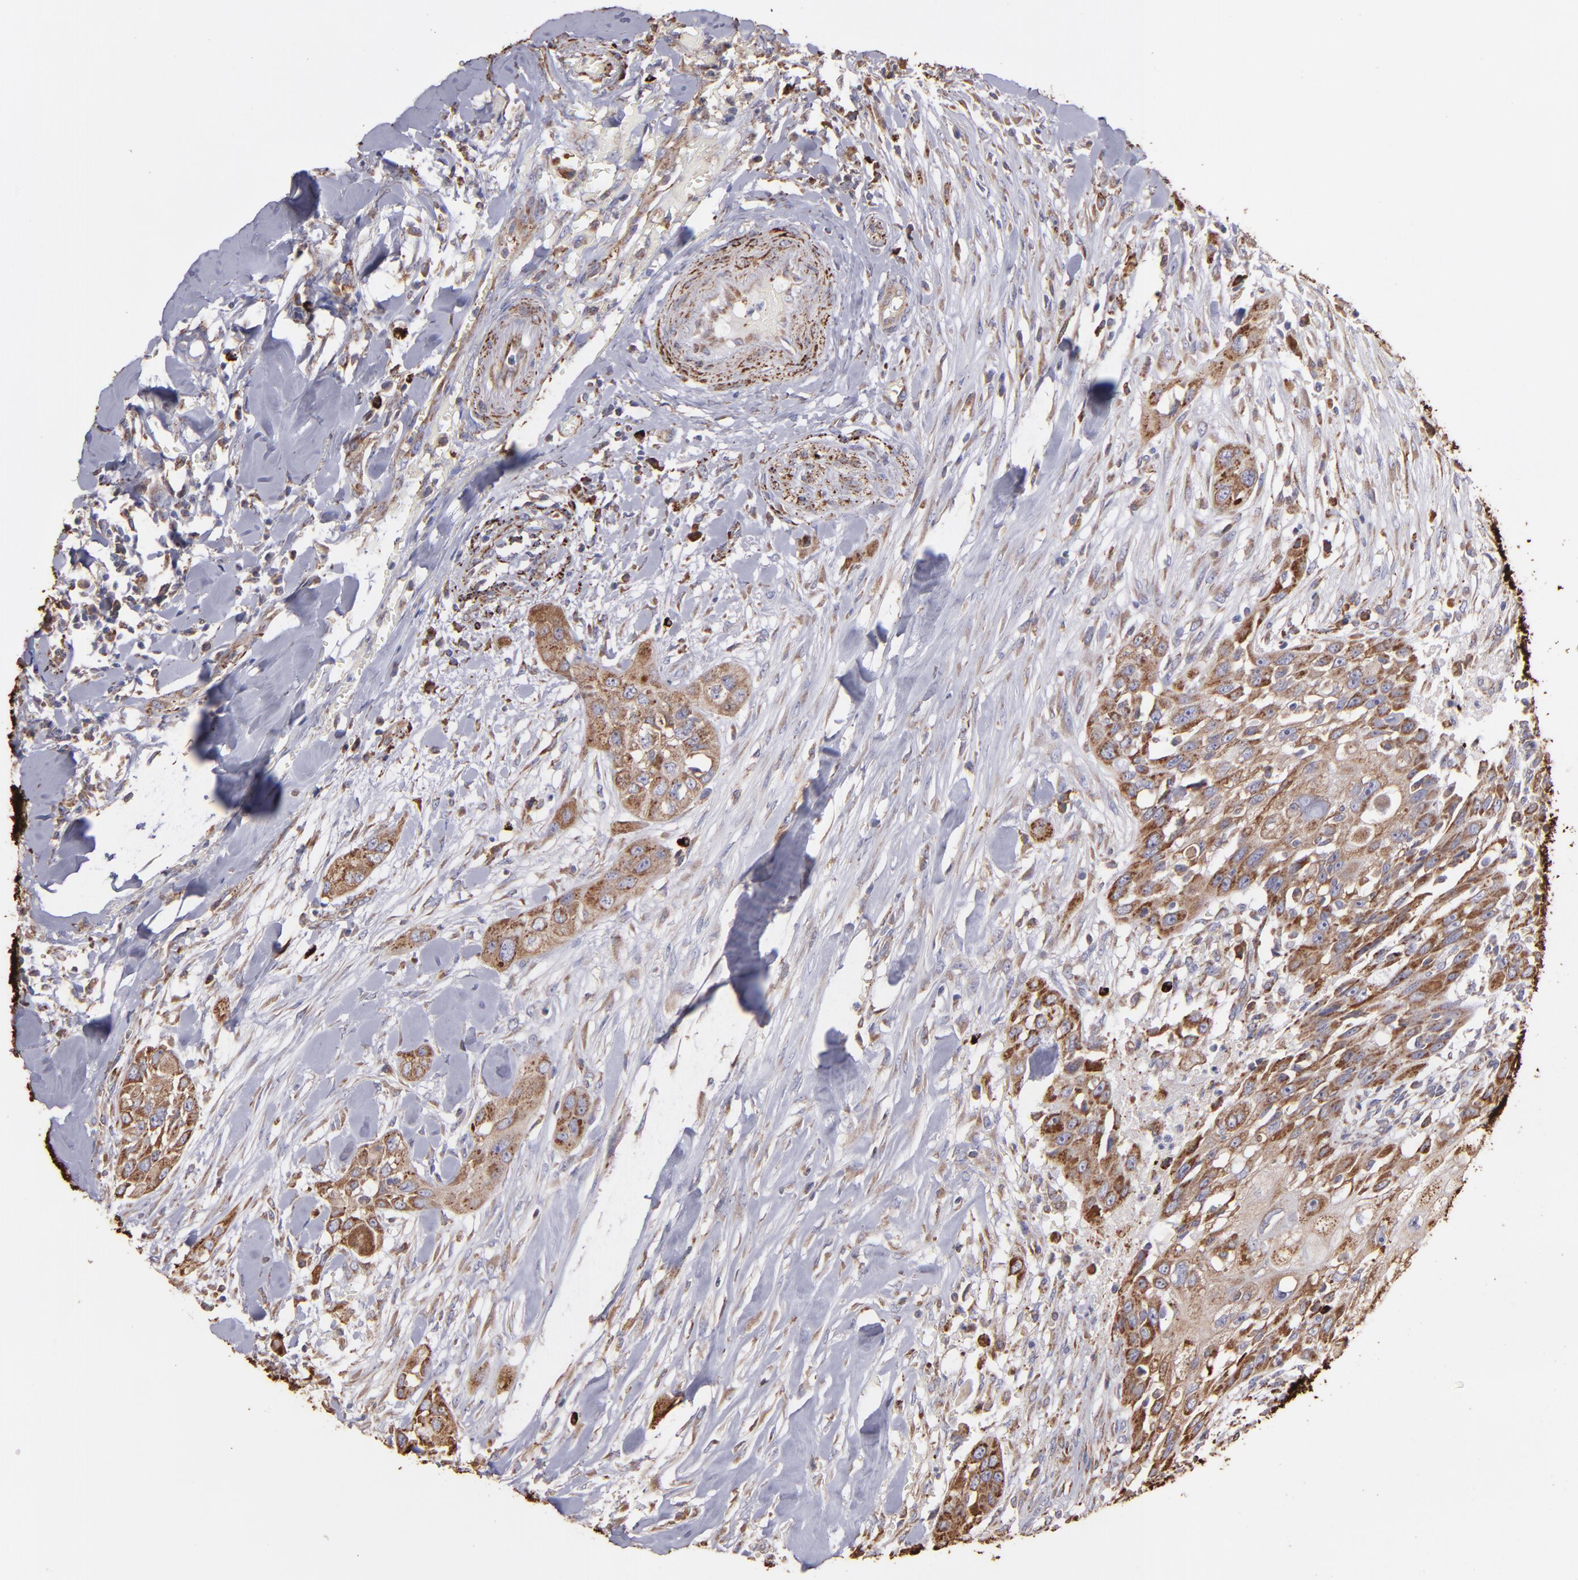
{"staining": {"intensity": "weak", "quantity": ">75%", "location": "cytoplasmic/membranous"}, "tissue": "head and neck cancer", "cell_type": "Tumor cells", "image_type": "cancer", "snomed": [{"axis": "morphology", "description": "Neoplasm, malignant, NOS"}, {"axis": "topography", "description": "Salivary gland"}, {"axis": "topography", "description": "Head-Neck"}], "caption": "Immunohistochemical staining of head and neck neoplasm (malignant) displays weak cytoplasmic/membranous protein staining in about >75% of tumor cells.", "gene": "MAOB", "patient": {"sex": "male", "age": 43}}